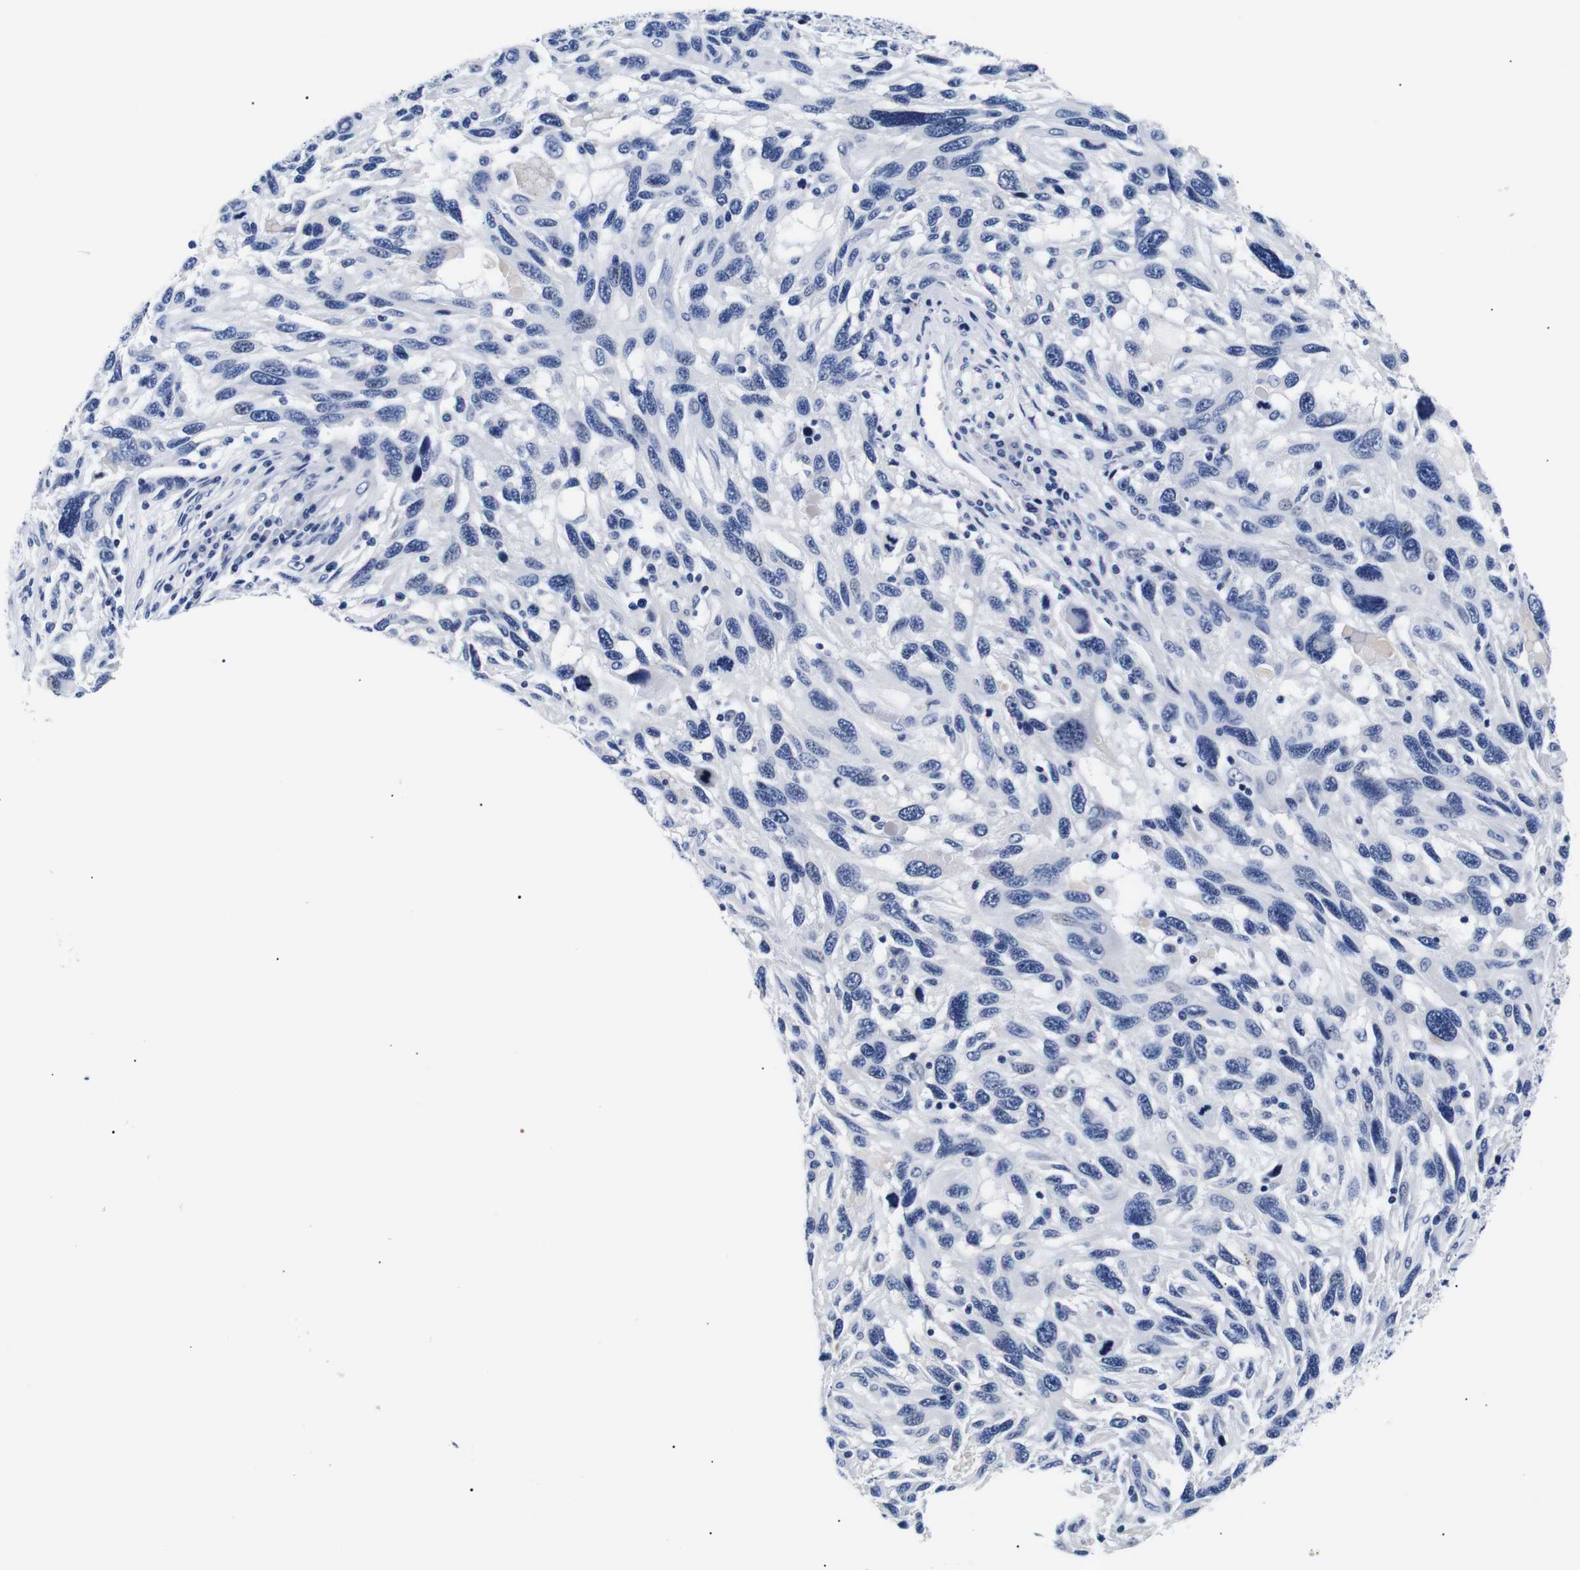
{"staining": {"intensity": "negative", "quantity": "none", "location": "none"}, "tissue": "melanoma", "cell_type": "Tumor cells", "image_type": "cancer", "snomed": [{"axis": "morphology", "description": "Malignant melanoma, NOS"}, {"axis": "topography", "description": "Skin"}], "caption": "A high-resolution micrograph shows IHC staining of malignant melanoma, which demonstrates no significant staining in tumor cells. (DAB (3,3'-diaminobenzidine) IHC visualized using brightfield microscopy, high magnification).", "gene": "GAP43", "patient": {"sex": "male", "age": 53}}